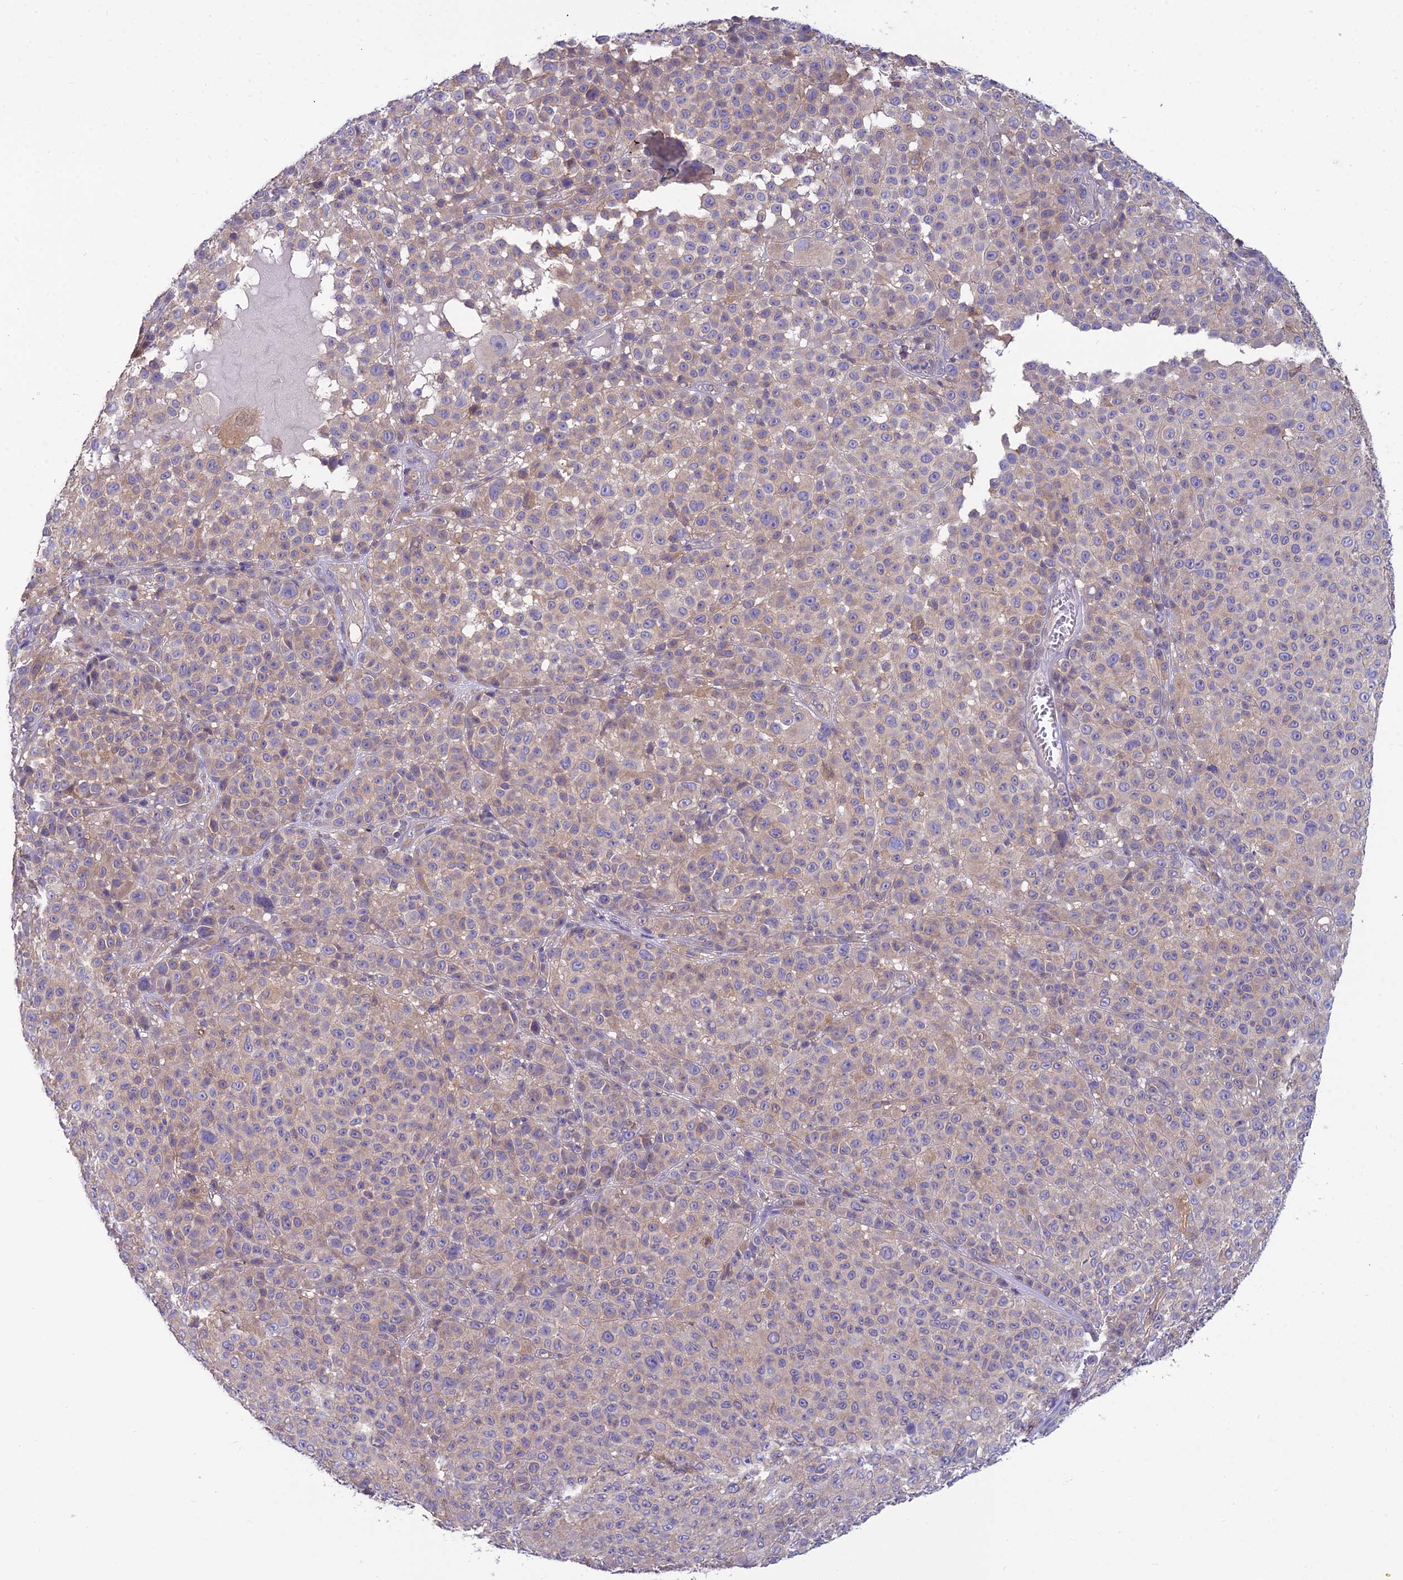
{"staining": {"intensity": "weak", "quantity": "<25%", "location": "cytoplasmic/membranous"}, "tissue": "melanoma", "cell_type": "Tumor cells", "image_type": "cancer", "snomed": [{"axis": "morphology", "description": "Malignant melanoma, NOS"}, {"axis": "topography", "description": "Skin"}], "caption": "Immunohistochemistry photomicrograph of melanoma stained for a protein (brown), which displays no positivity in tumor cells.", "gene": "MVD", "patient": {"sex": "female", "age": 94}}